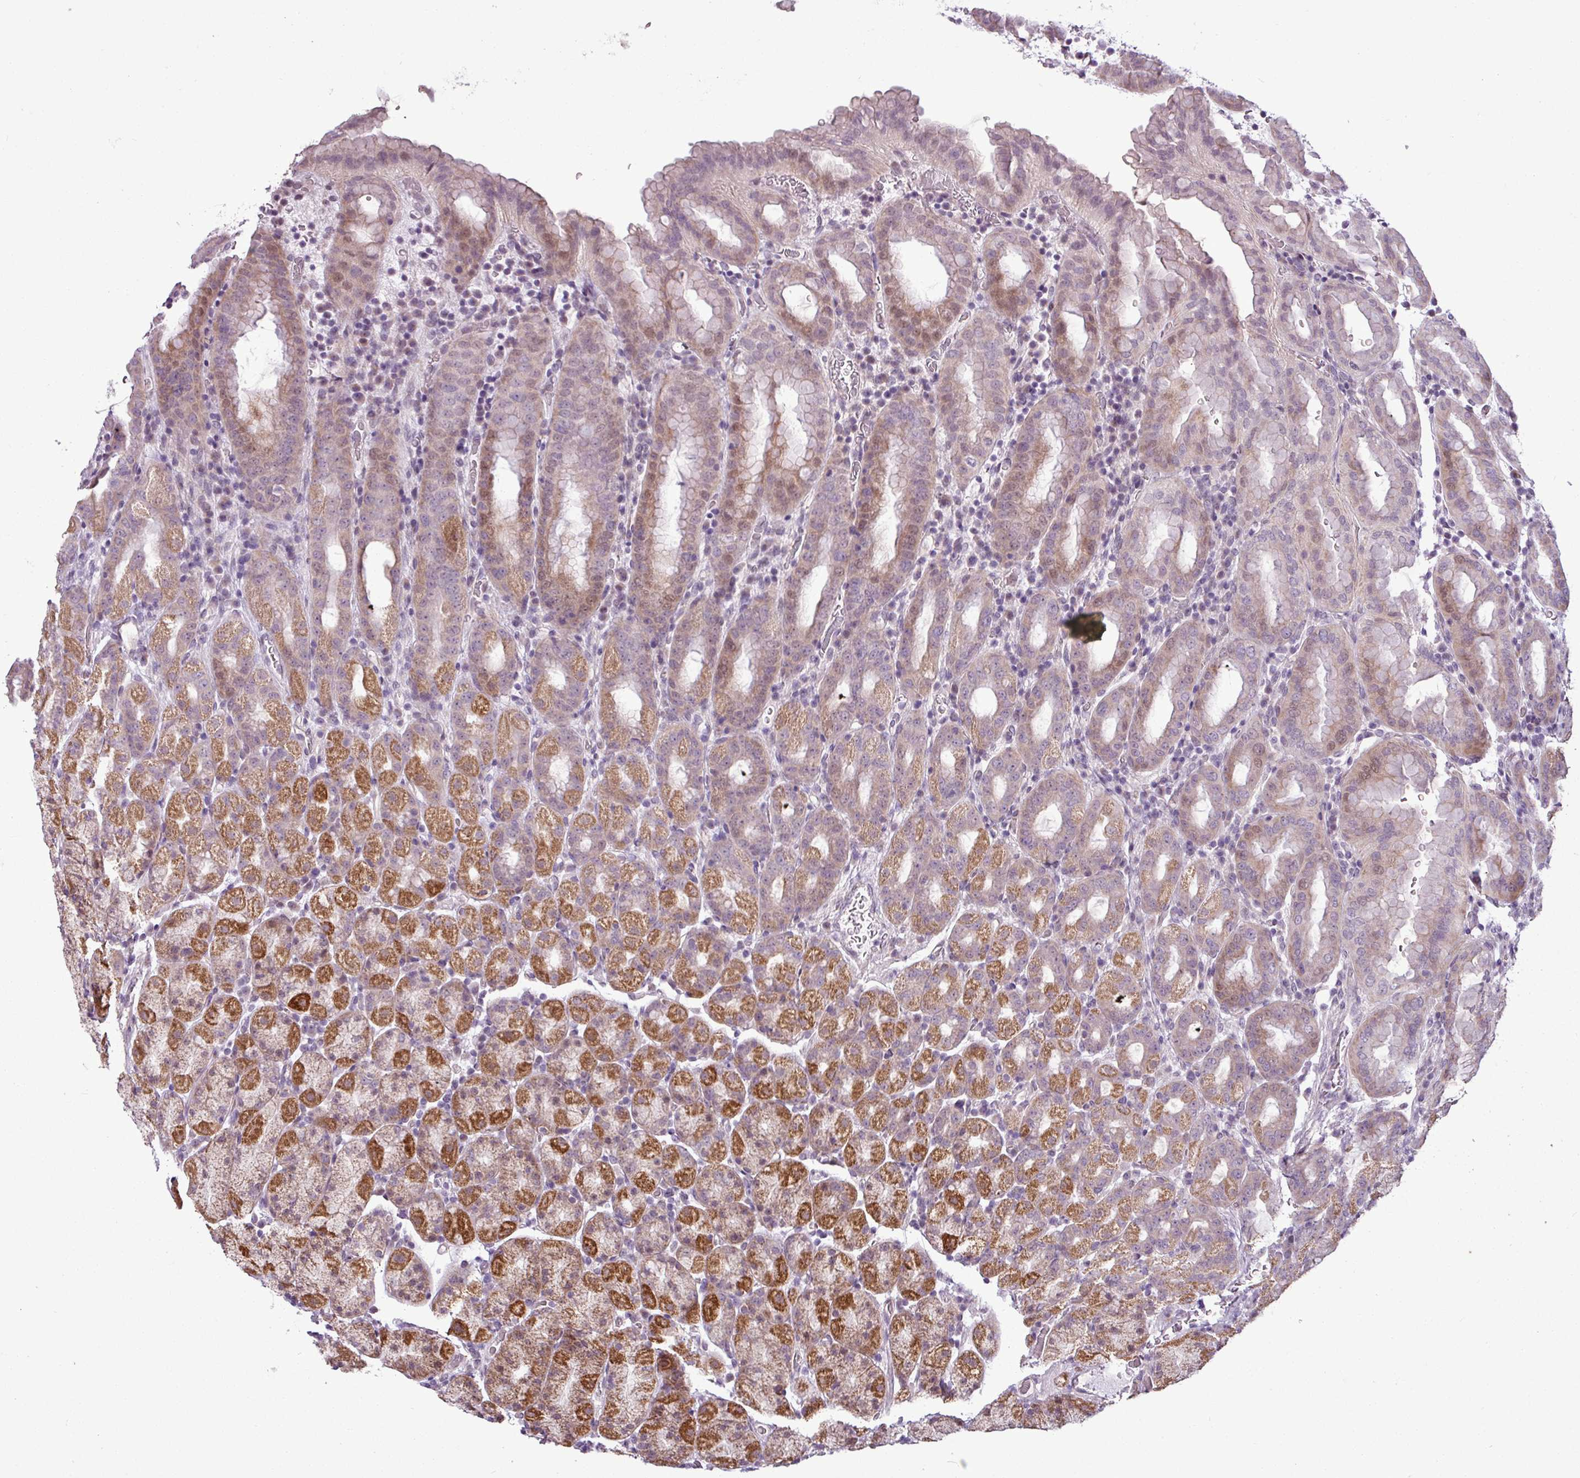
{"staining": {"intensity": "moderate", "quantity": "25%-75%", "location": "cytoplasmic/membranous"}, "tissue": "stomach", "cell_type": "Glandular cells", "image_type": "normal", "snomed": [{"axis": "morphology", "description": "Normal tissue, NOS"}, {"axis": "topography", "description": "Stomach, upper"}, {"axis": "topography", "description": "Stomach, lower"}, {"axis": "topography", "description": "Small intestine"}], "caption": "Stomach stained with DAB (3,3'-diaminobenzidine) immunohistochemistry demonstrates medium levels of moderate cytoplasmic/membranous expression in about 25%-75% of glandular cells. (Stains: DAB in brown, nuclei in blue, Microscopy: brightfield microscopy at high magnification).", "gene": "GPT2", "patient": {"sex": "male", "age": 68}}